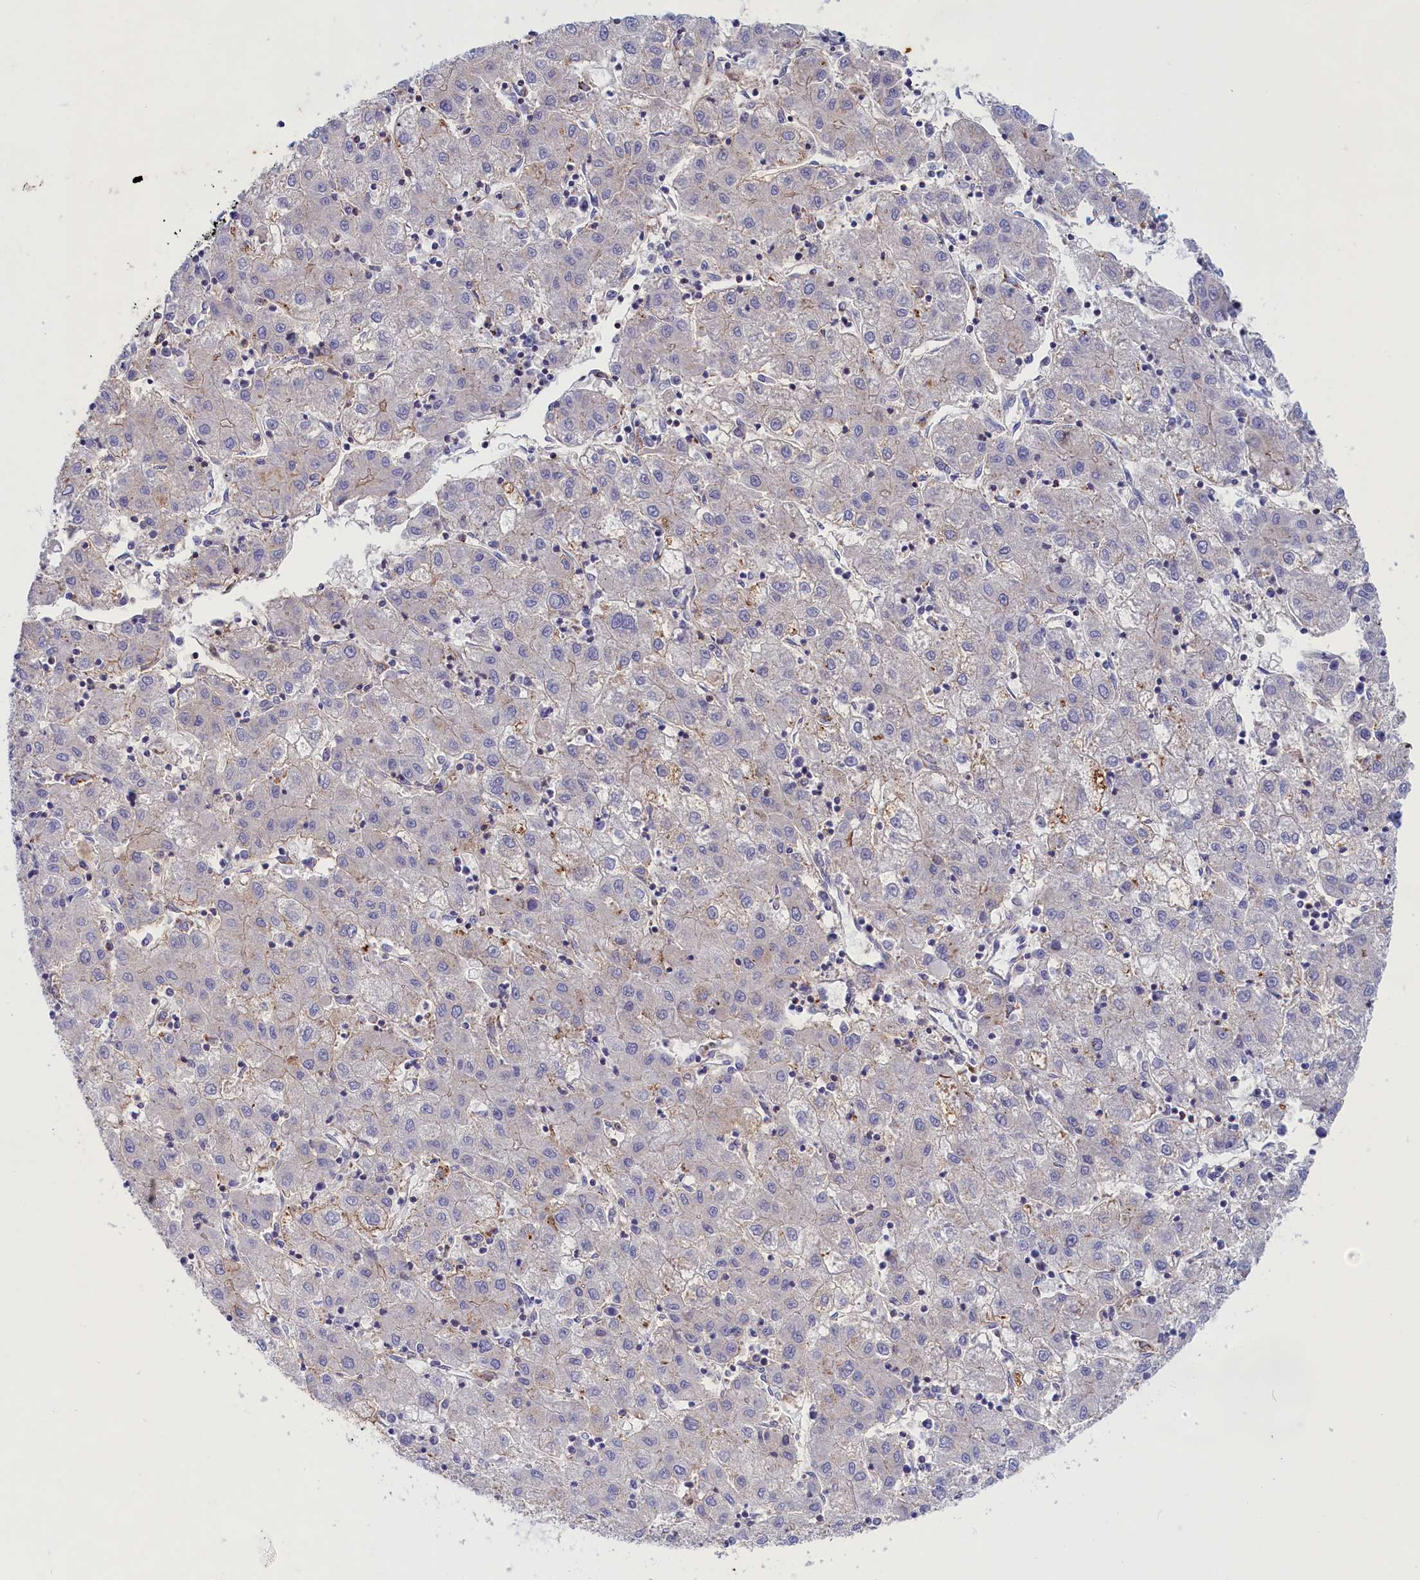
{"staining": {"intensity": "negative", "quantity": "none", "location": "none"}, "tissue": "liver cancer", "cell_type": "Tumor cells", "image_type": "cancer", "snomed": [{"axis": "morphology", "description": "Carcinoma, Hepatocellular, NOS"}, {"axis": "topography", "description": "Liver"}], "caption": "Immunohistochemical staining of human hepatocellular carcinoma (liver) shows no significant expression in tumor cells. The staining is performed using DAB brown chromogen with nuclei counter-stained in using hematoxylin.", "gene": "SCAMP4", "patient": {"sex": "male", "age": 72}}